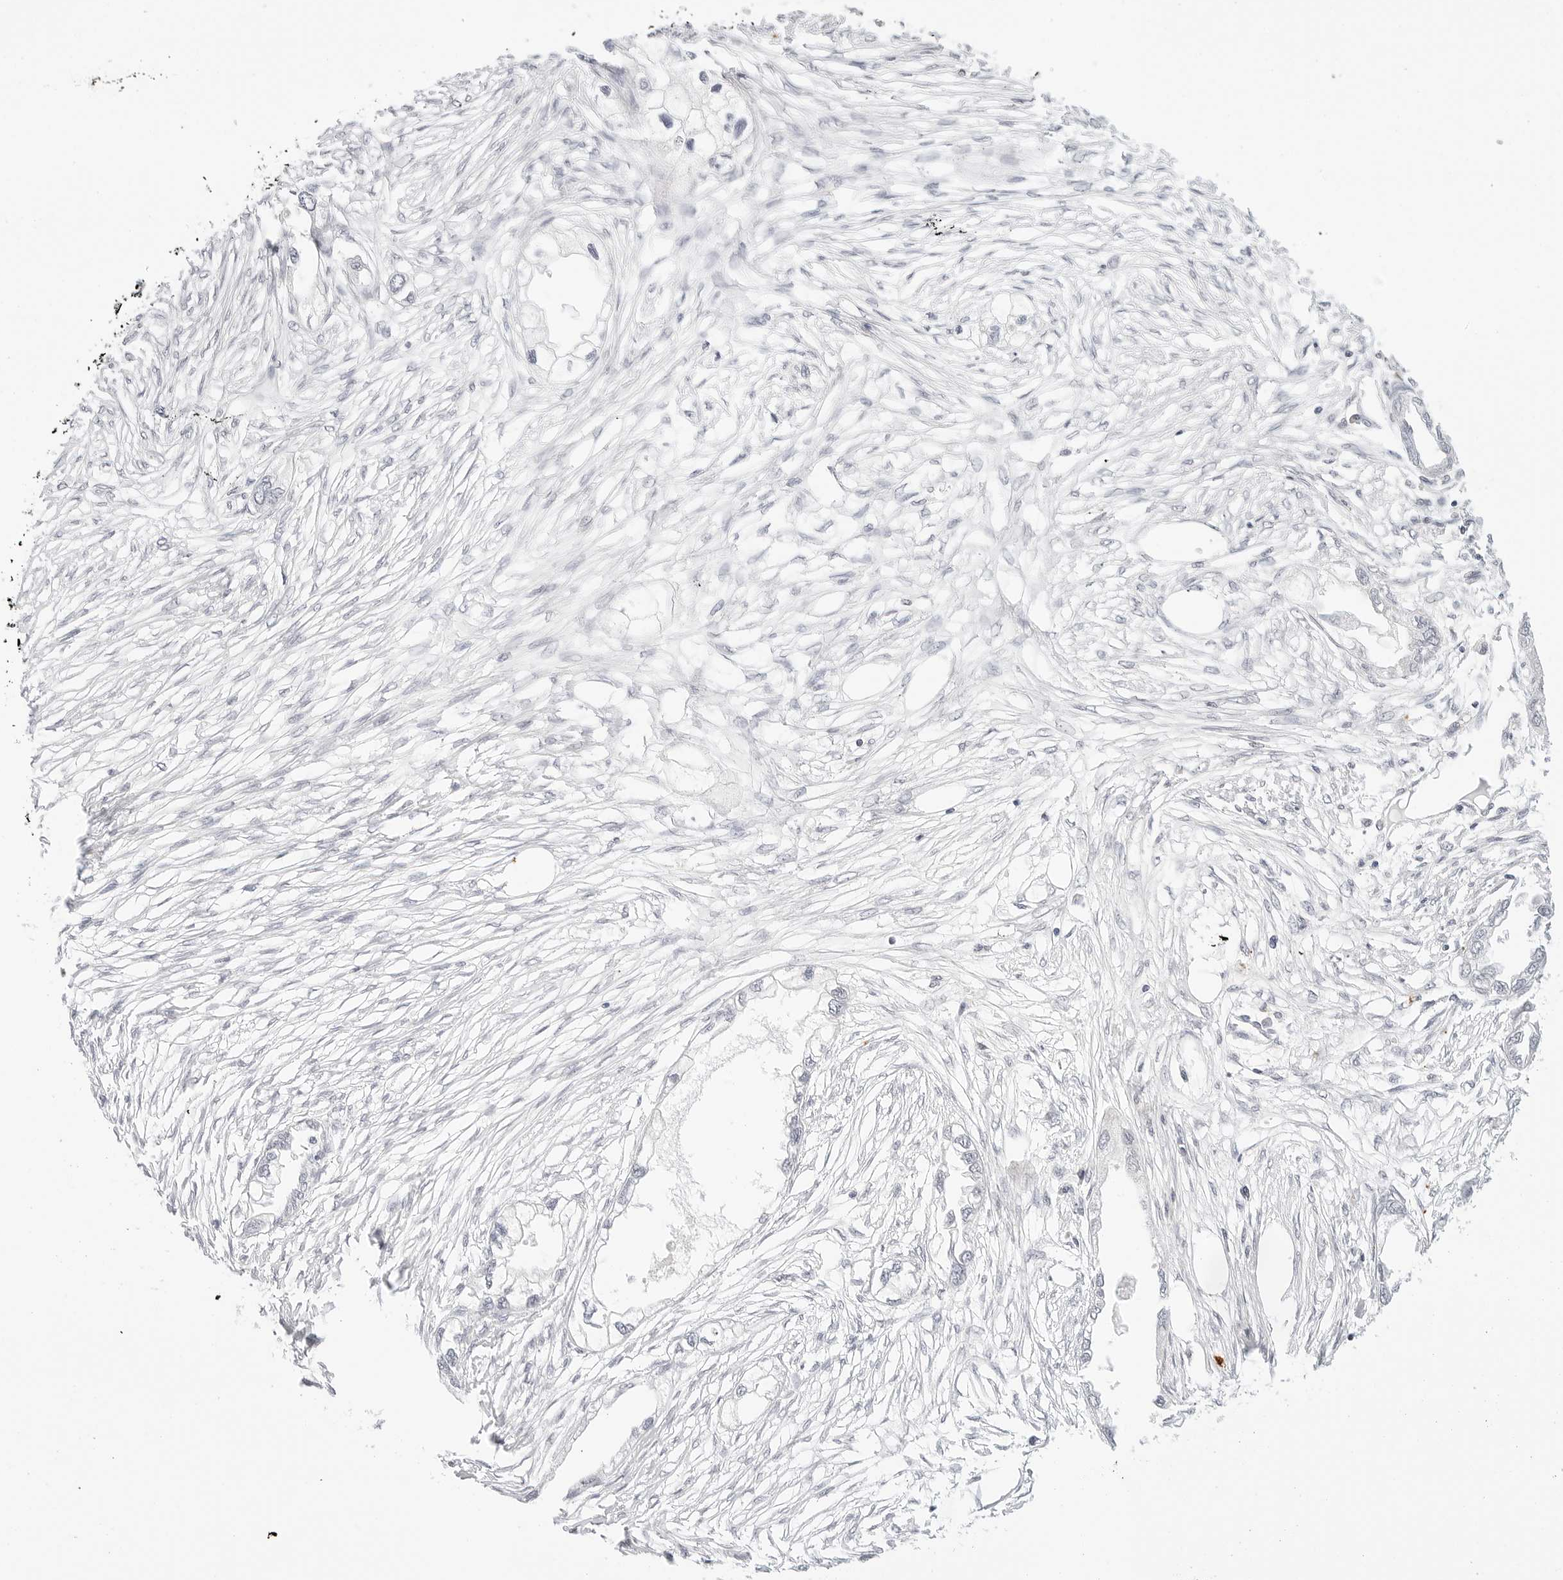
{"staining": {"intensity": "negative", "quantity": "none", "location": "none"}, "tissue": "endometrial cancer", "cell_type": "Tumor cells", "image_type": "cancer", "snomed": [{"axis": "morphology", "description": "Adenocarcinoma, NOS"}, {"axis": "morphology", "description": "Adenocarcinoma, metastatic, NOS"}, {"axis": "topography", "description": "Adipose tissue"}, {"axis": "topography", "description": "Endometrium"}], "caption": "A high-resolution image shows immunohistochemistry staining of endometrial adenocarcinoma, which shows no significant expression in tumor cells.", "gene": "XKR4", "patient": {"sex": "female", "age": 67}}